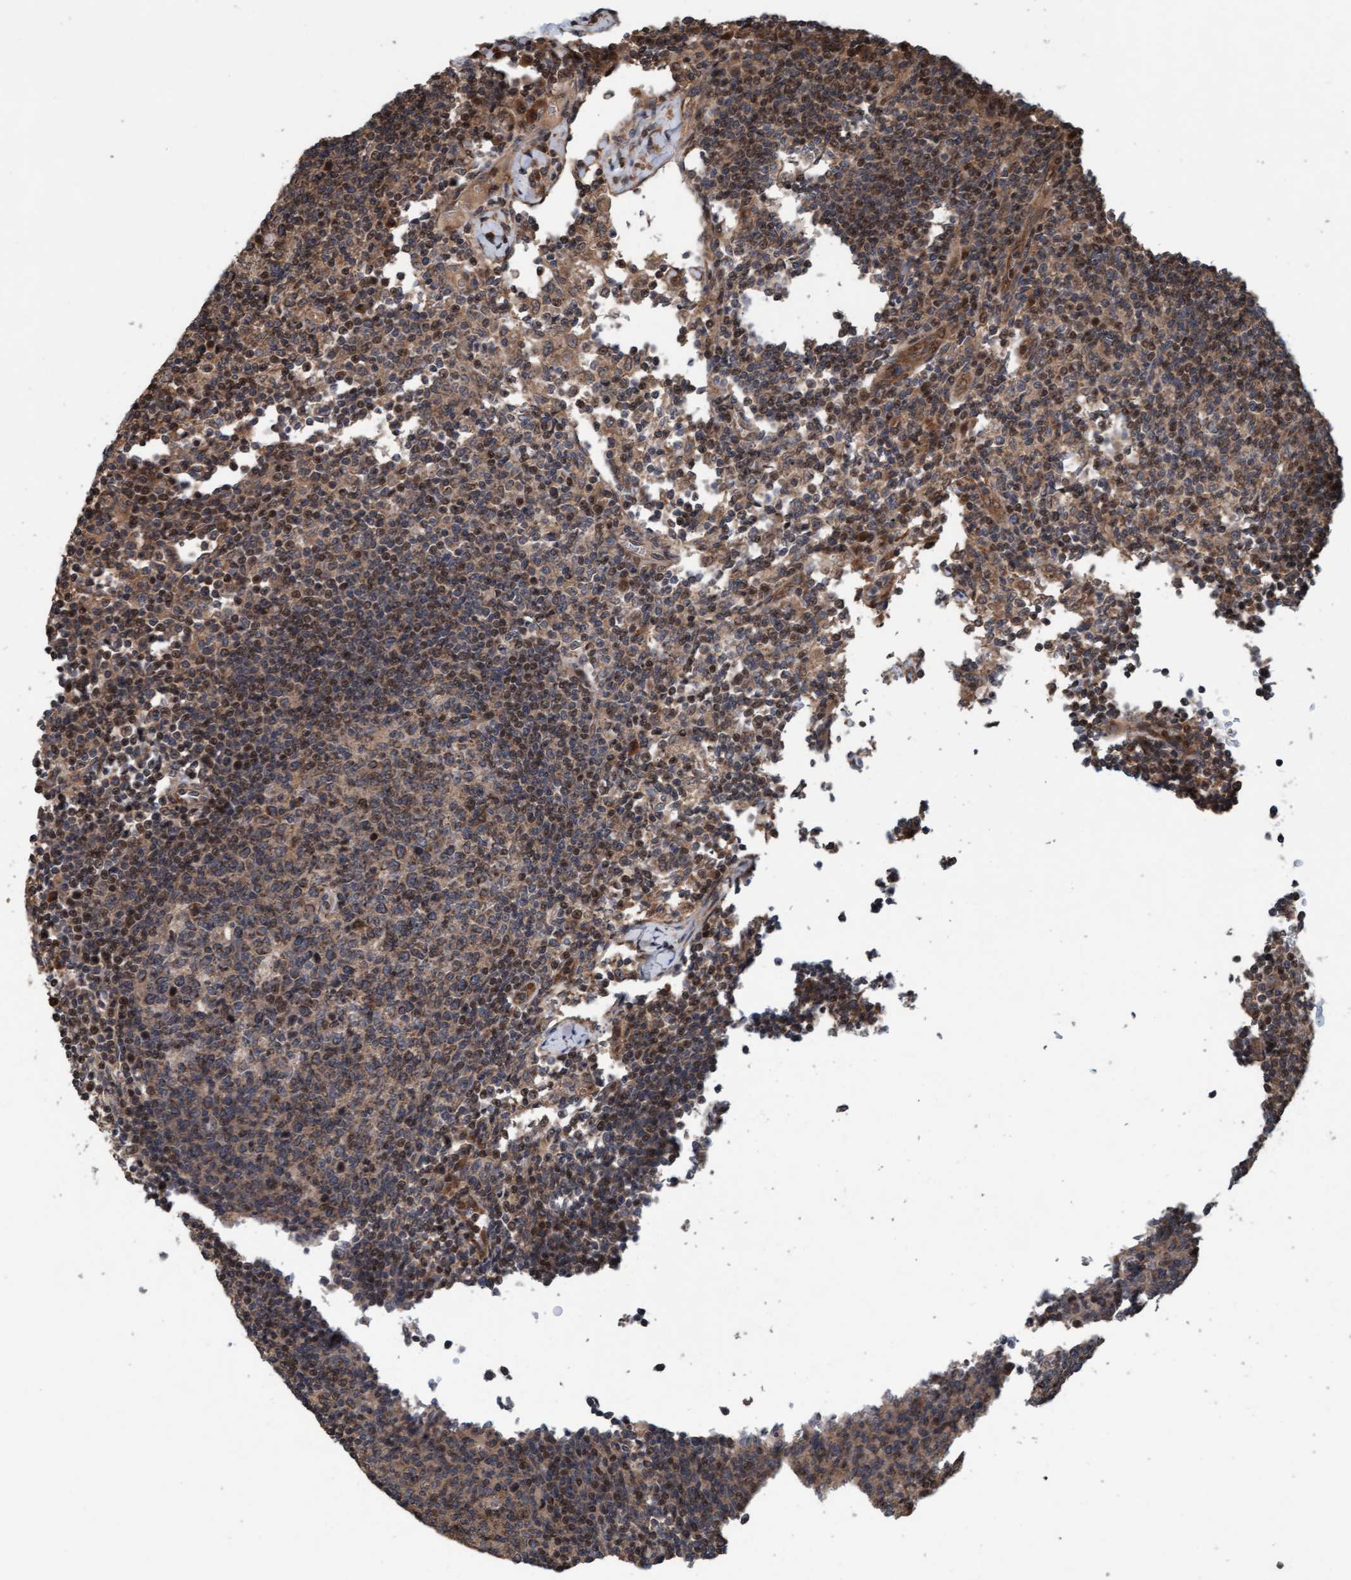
{"staining": {"intensity": "moderate", "quantity": ">75%", "location": "cytoplasmic/membranous,nuclear"}, "tissue": "lymph node", "cell_type": "Germinal center cells", "image_type": "normal", "snomed": [{"axis": "morphology", "description": "Normal tissue, NOS"}, {"axis": "morphology", "description": "Inflammation, NOS"}, {"axis": "topography", "description": "Lymph node"}], "caption": "Immunohistochemistry (IHC) staining of unremarkable lymph node, which reveals medium levels of moderate cytoplasmic/membranous,nuclear positivity in approximately >75% of germinal center cells indicating moderate cytoplasmic/membranous,nuclear protein staining. The staining was performed using DAB (3,3'-diaminobenzidine) (brown) for protein detection and nuclei were counterstained in hematoxylin (blue).", "gene": "MLXIP", "patient": {"sex": "male", "age": 55}}